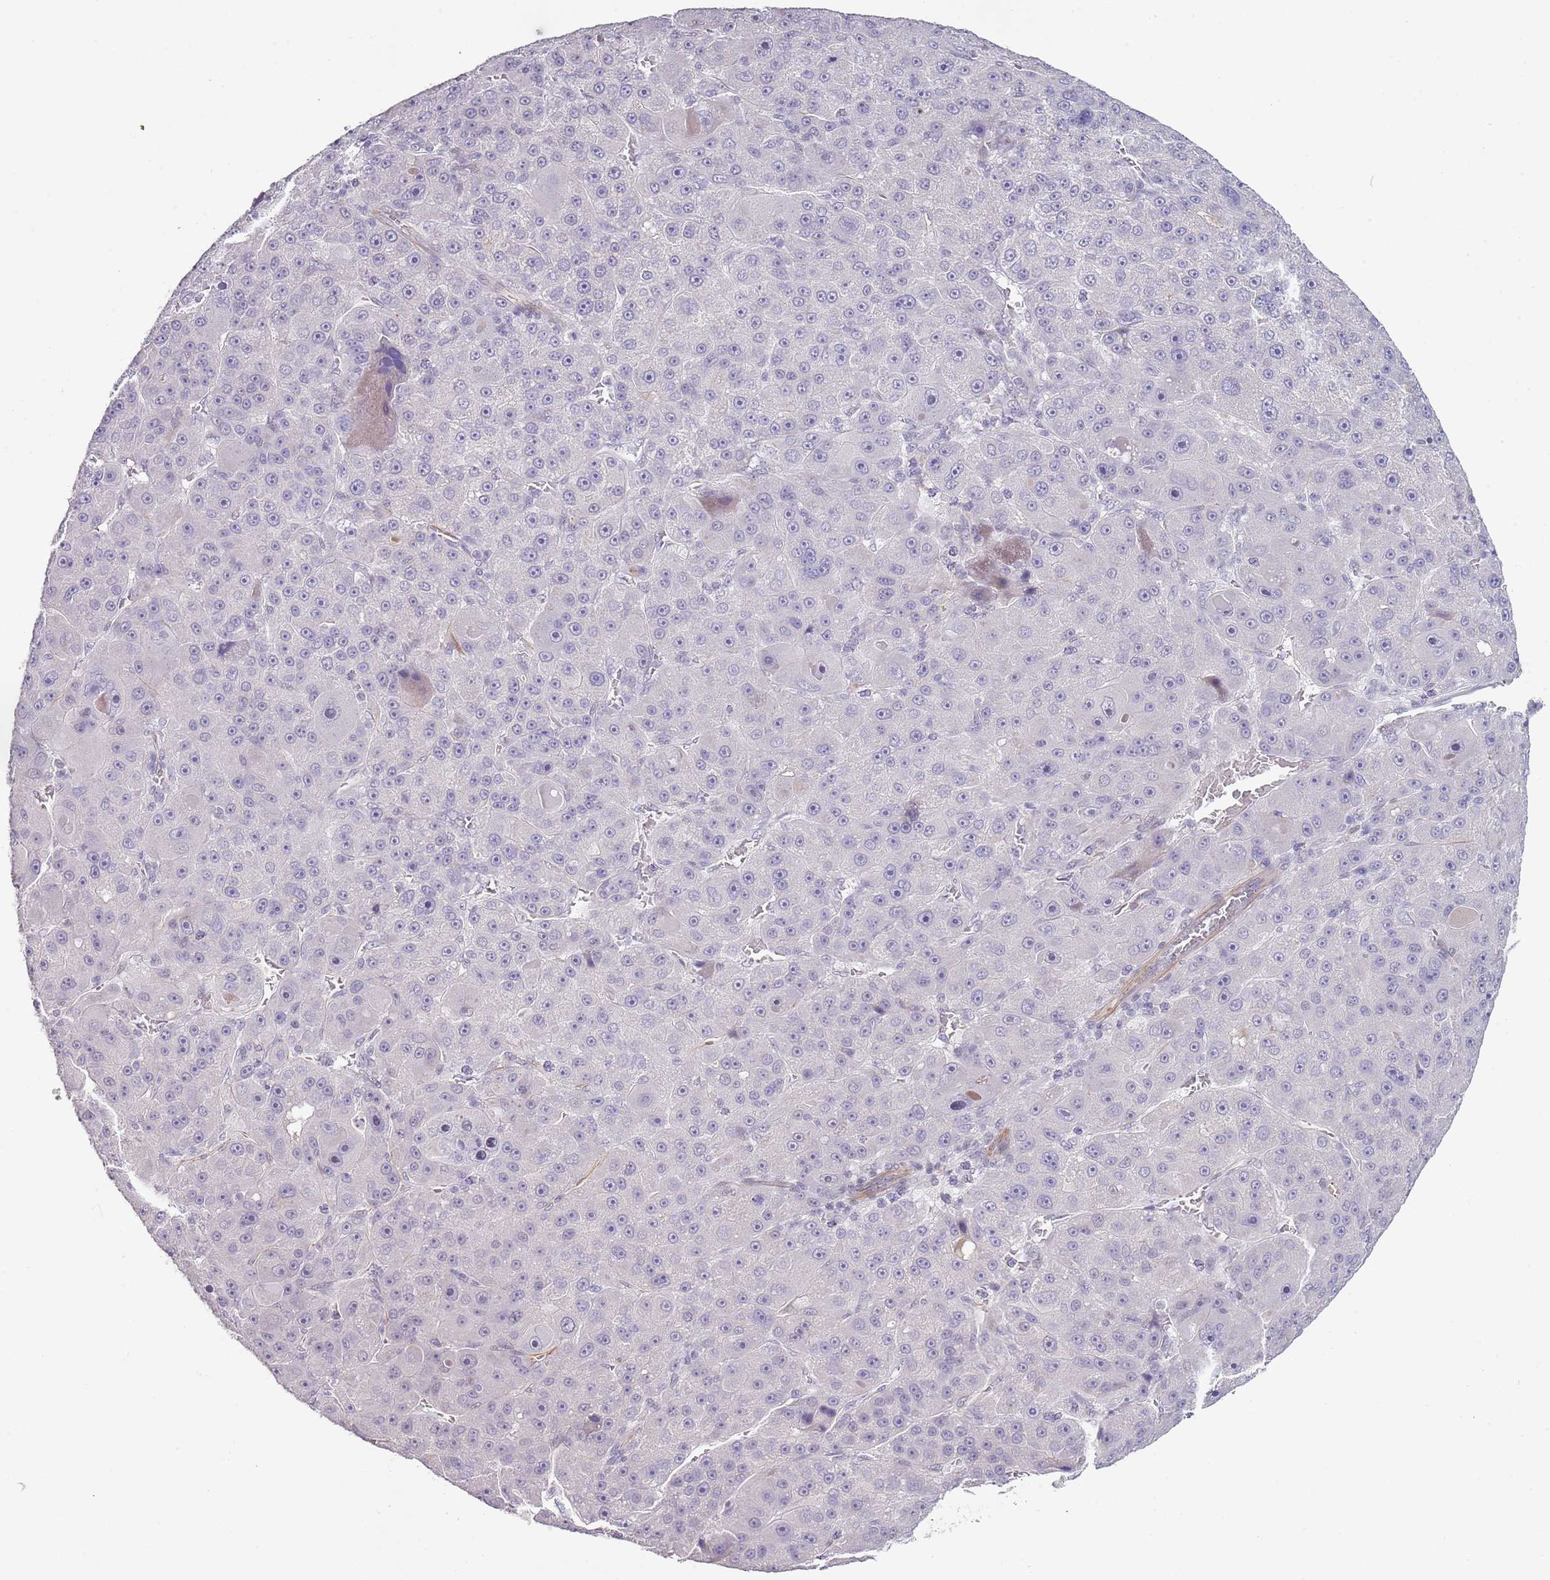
{"staining": {"intensity": "negative", "quantity": "none", "location": "none"}, "tissue": "liver cancer", "cell_type": "Tumor cells", "image_type": "cancer", "snomed": [{"axis": "morphology", "description": "Carcinoma, Hepatocellular, NOS"}, {"axis": "topography", "description": "Liver"}], "caption": "The histopathology image reveals no significant expression in tumor cells of liver hepatocellular carcinoma. (DAB (3,3'-diaminobenzidine) IHC visualized using brightfield microscopy, high magnification).", "gene": "NBPF3", "patient": {"sex": "male", "age": 76}}